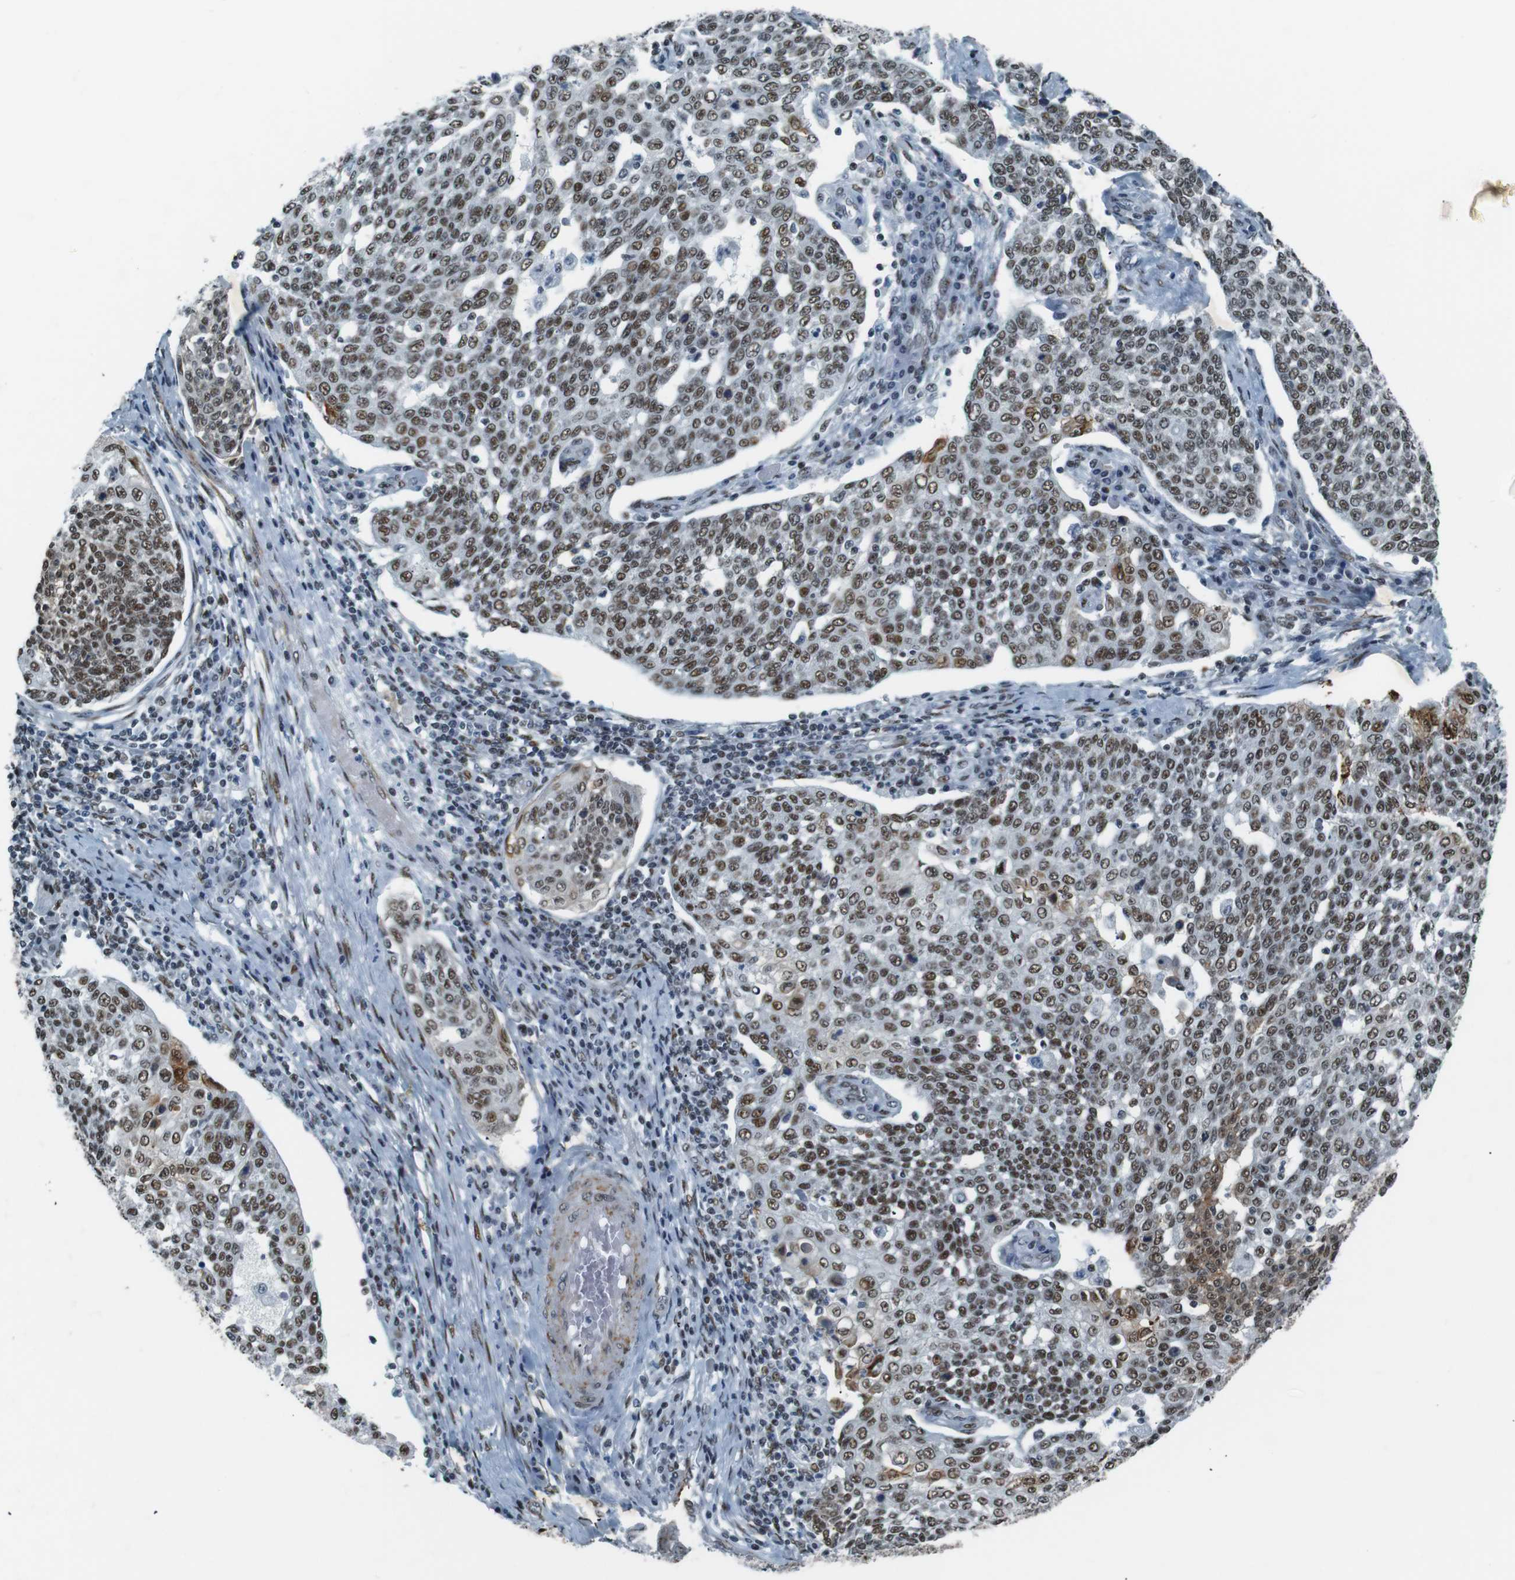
{"staining": {"intensity": "moderate", "quantity": ">75%", "location": "nuclear"}, "tissue": "cervical cancer", "cell_type": "Tumor cells", "image_type": "cancer", "snomed": [{"axis": "morphology", "description": "Squamous cell carcinoma, NOS"}, {"axis": "topography", "description": "Cervix"}], "caption": "About >75% of tumor cells in human cervical cancer display moderate nuclear protein positivity as visualized by brown immunohistochemical staining.", "gene": "HEXIM1", "patient": {"sex": "female", "age": 34}}